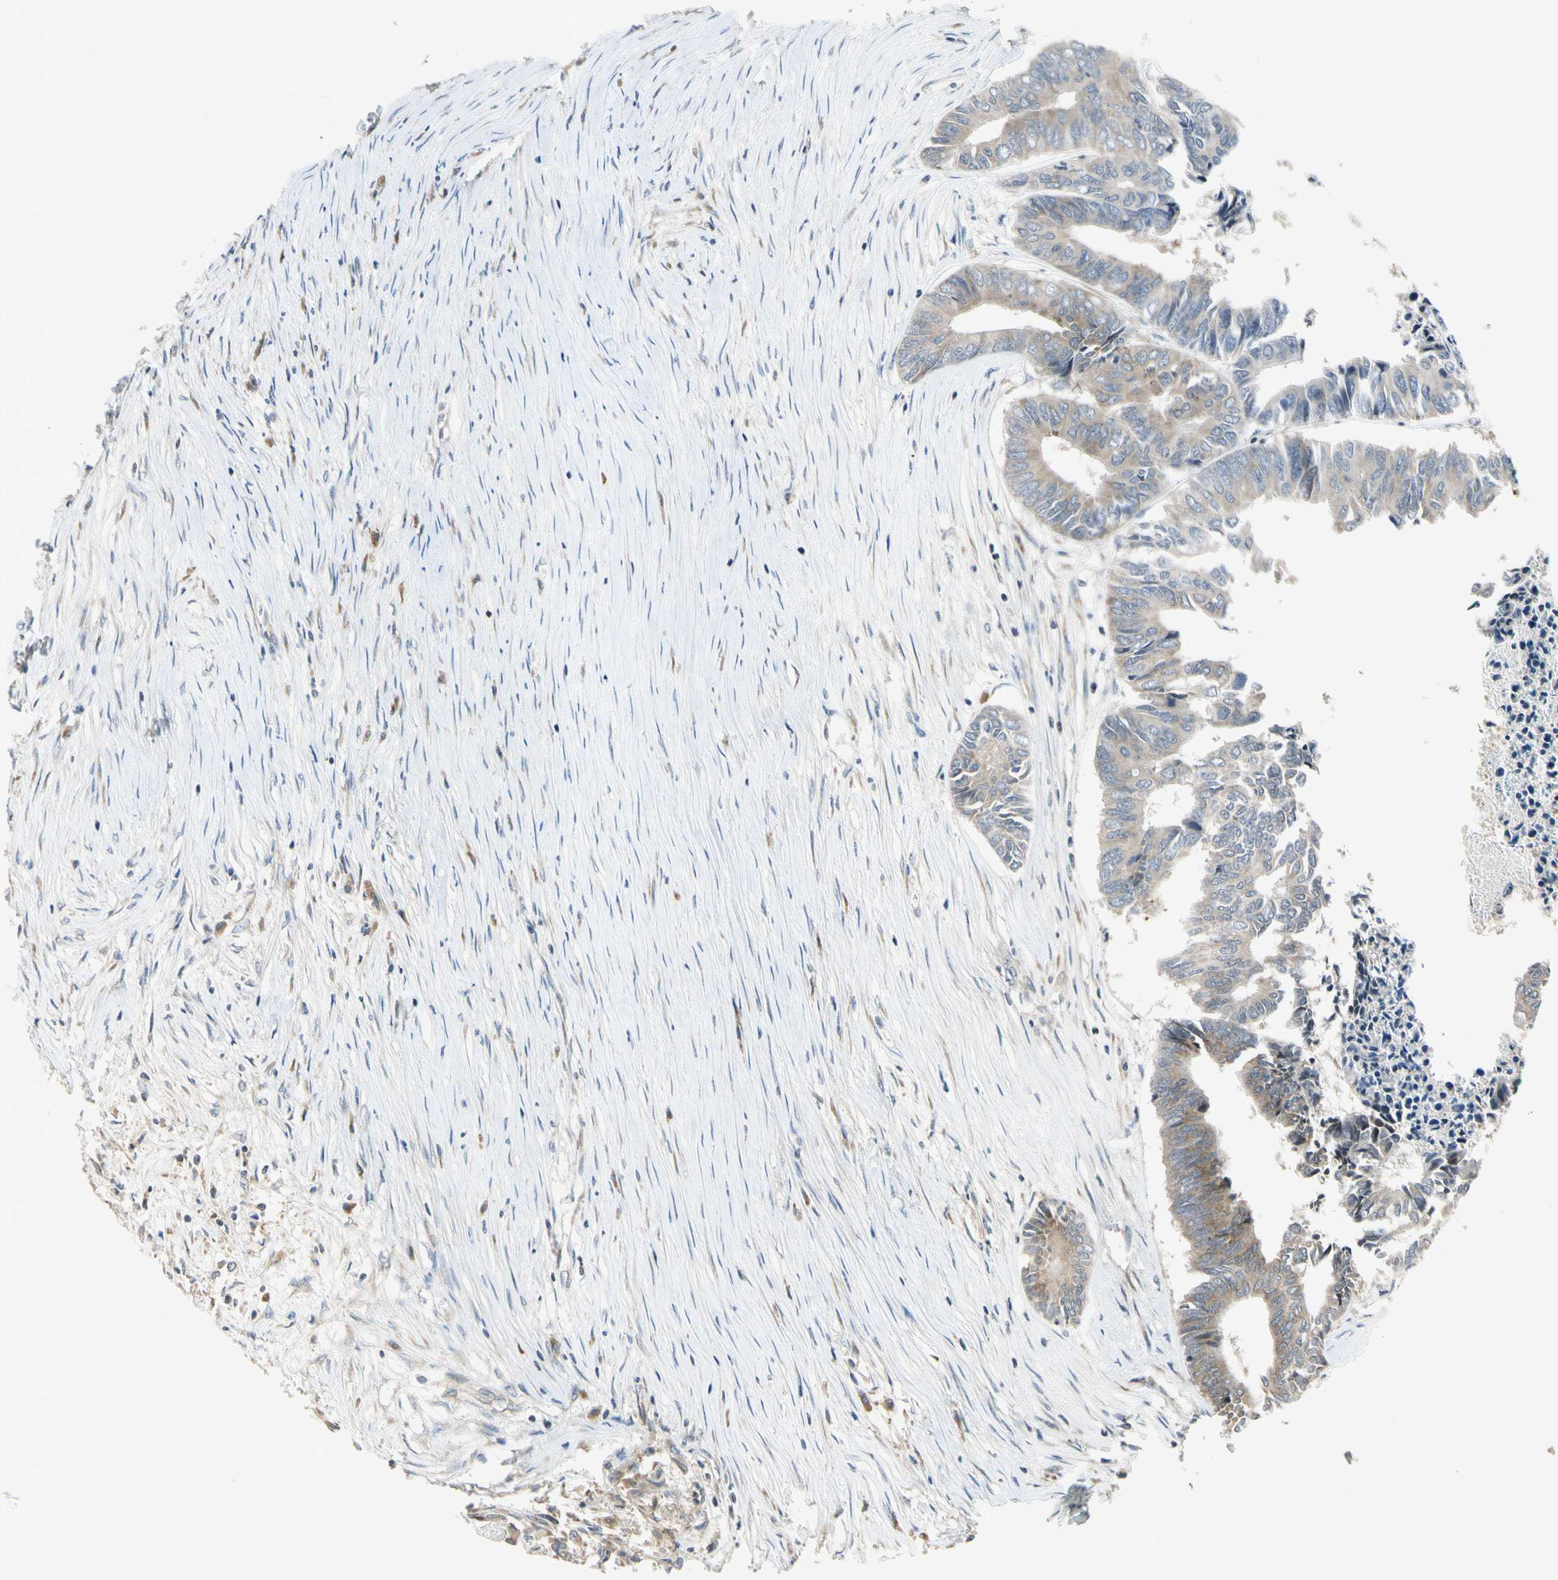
{"staining": {"intensity": "weak", "quantity": "25%-75%", "location": "cytoplasmic/membranous"}, "tissue": "colorectal cancer", "cell_type": "Tumor cells", "image_type": "cancer", "snomed": [{"axis": "morphology", "description": "Adenocarcinoma, NOS"}, {"axis": "topography", "description": "Rectum"}], "caption": "Weak cytoplasmic/membranous positivity for a protein is identified in approximately 25%-75% of tumor cells of colorectal cancer (adenocarcinoma) using immunohistochemistry (IHC).", "gene": "RPS6KB2", "patient": {"sex": "male", "age": 63}}